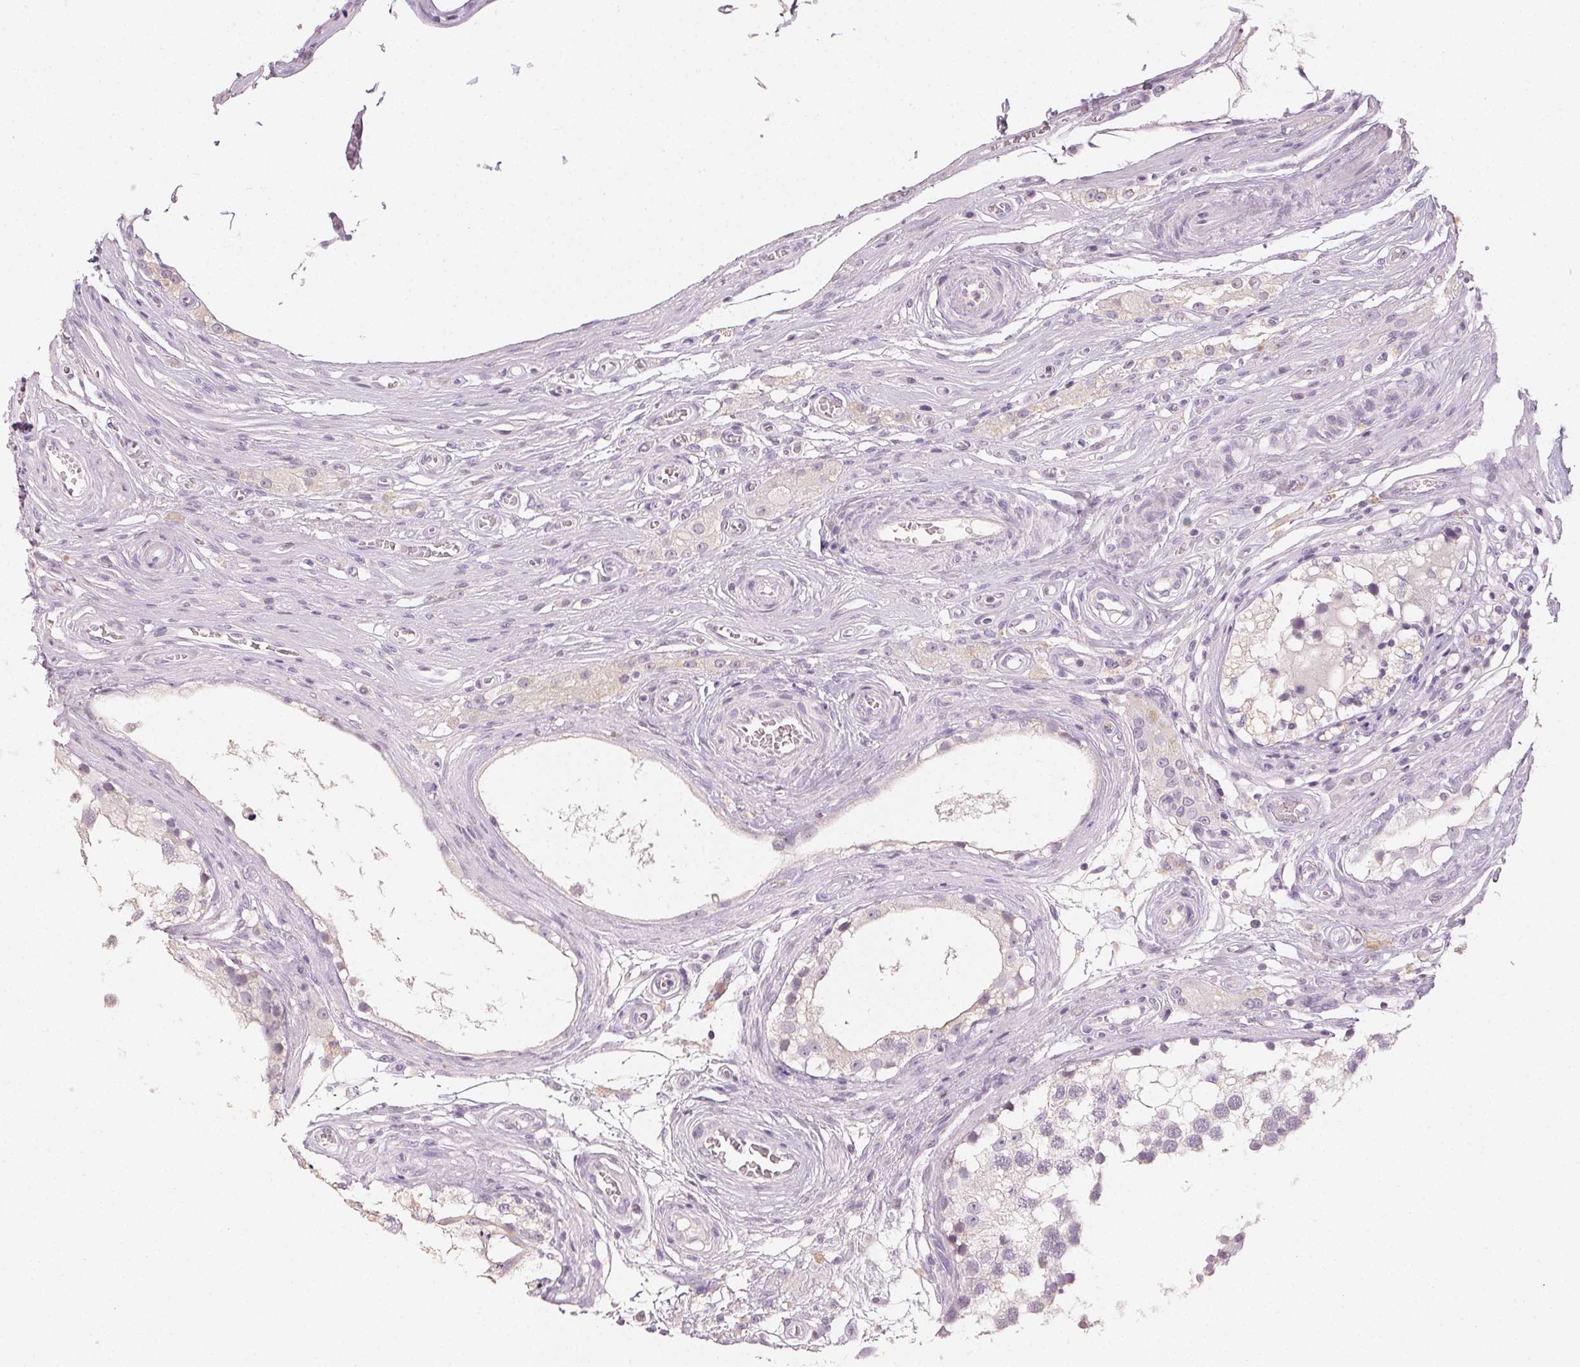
{"staining": {"intensity": "negative", "quantity": "none", "location": "none"}, "tissue": "testis", "cell_type": "Cells in seminiferous ducts", "image_type": "normal", "snomed": [{"axis": "morphology", "description": "Normal tissue, NOS"}, {"axis": "morphology", "description": "Seminoma, NOS"}, {"axis": "topography", "description": "Testis"}], "caption": "Photomicrograph shows no significant protein staining in cells in seminiferous ducts of unremarkable testis.", "gene": "LVRN", "patient": {"sex": "male", "age": 65}}